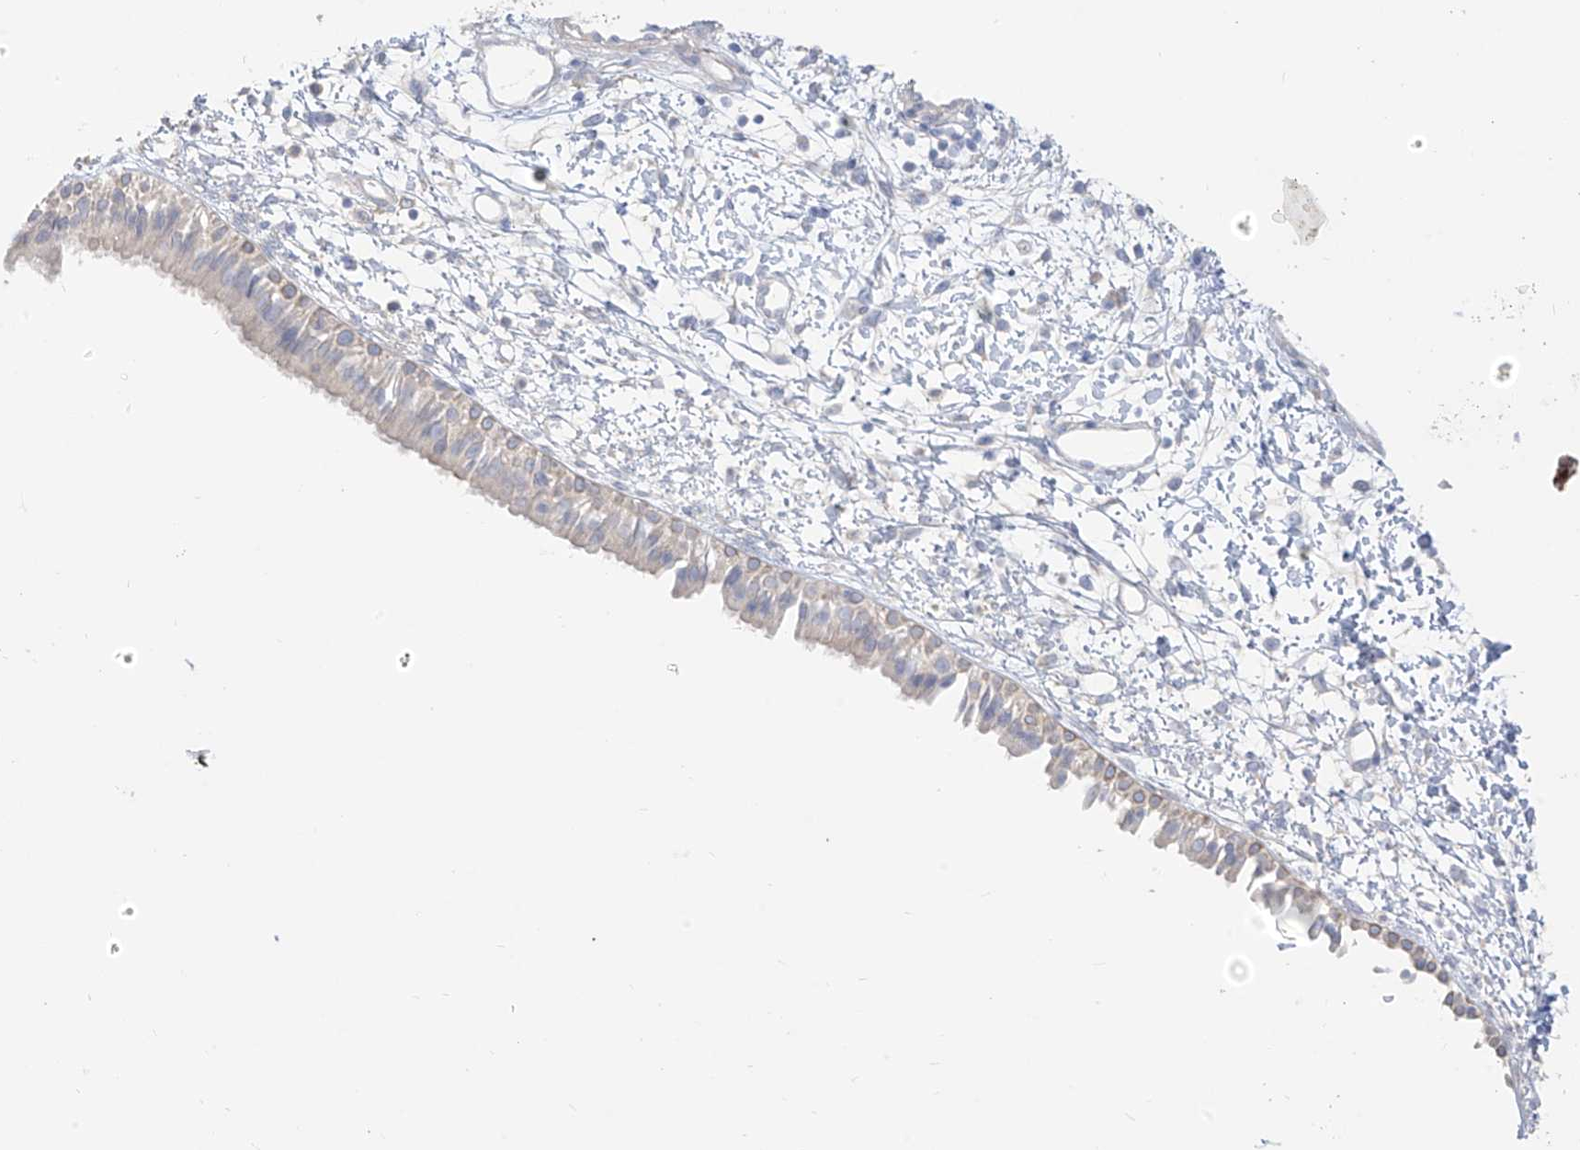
{"staining": {"intensity": "negative", "quantity": "none", "location": "none"}, "tissue": "nasopharynx", "cell_type": "Respiratory epithelial cells", "image_type": "normal", "snomed": [{"axis": "morphology", "description": "Normal tissue, NOS"}, {"axis": "topography", "description": "Nasopharynx"}], "caption": "Protein analysis of normal nasopharynx demonstrates no significant expression in respiratory epithelial cells.", "gene": "ARHGEF40", "patient": {"sex": "male", "age": 22}}